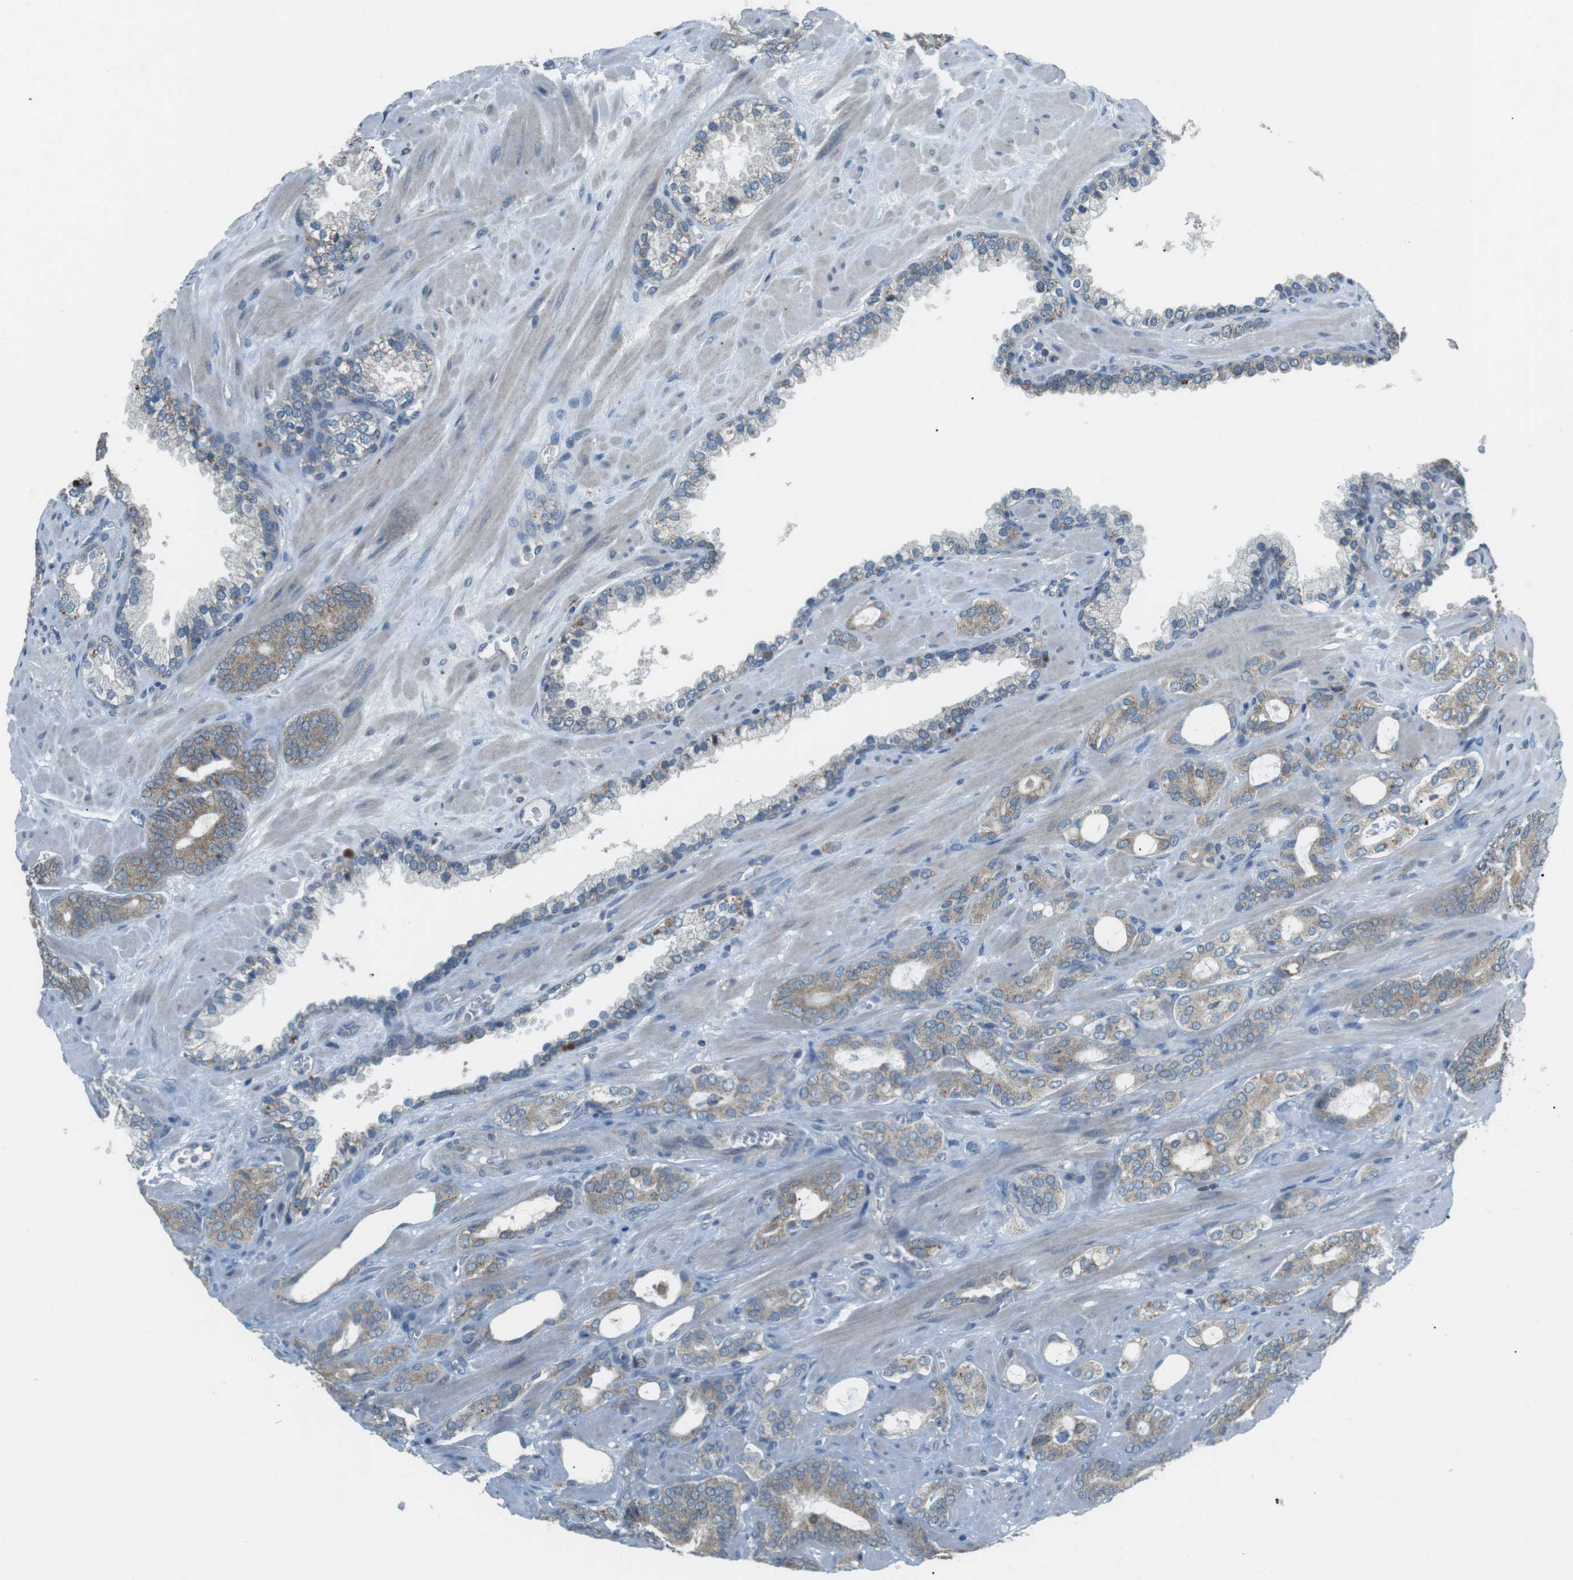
{"staining": {"intensity": "moderate", "quantity": "25%-75%", "location": "cytoplasmic/membranous"}, "tissue": "prostate cancer", "cell_type": "Tumor cells", "image_type": "cancer", "snomed": [{"axis": "morphology", "description": "Adenocarcinoma, Low grade"}, {"axis": "topography", "description": "Prostate"}], "caption": "Protein staining reveals moderate cytoplasmic/membranous expression in approximately 25%-75% of tumor cells in low-grade adenocarcinoma (prostate).", "gene": "BACE1", "patient": {"sex": "male", "age": 63}}